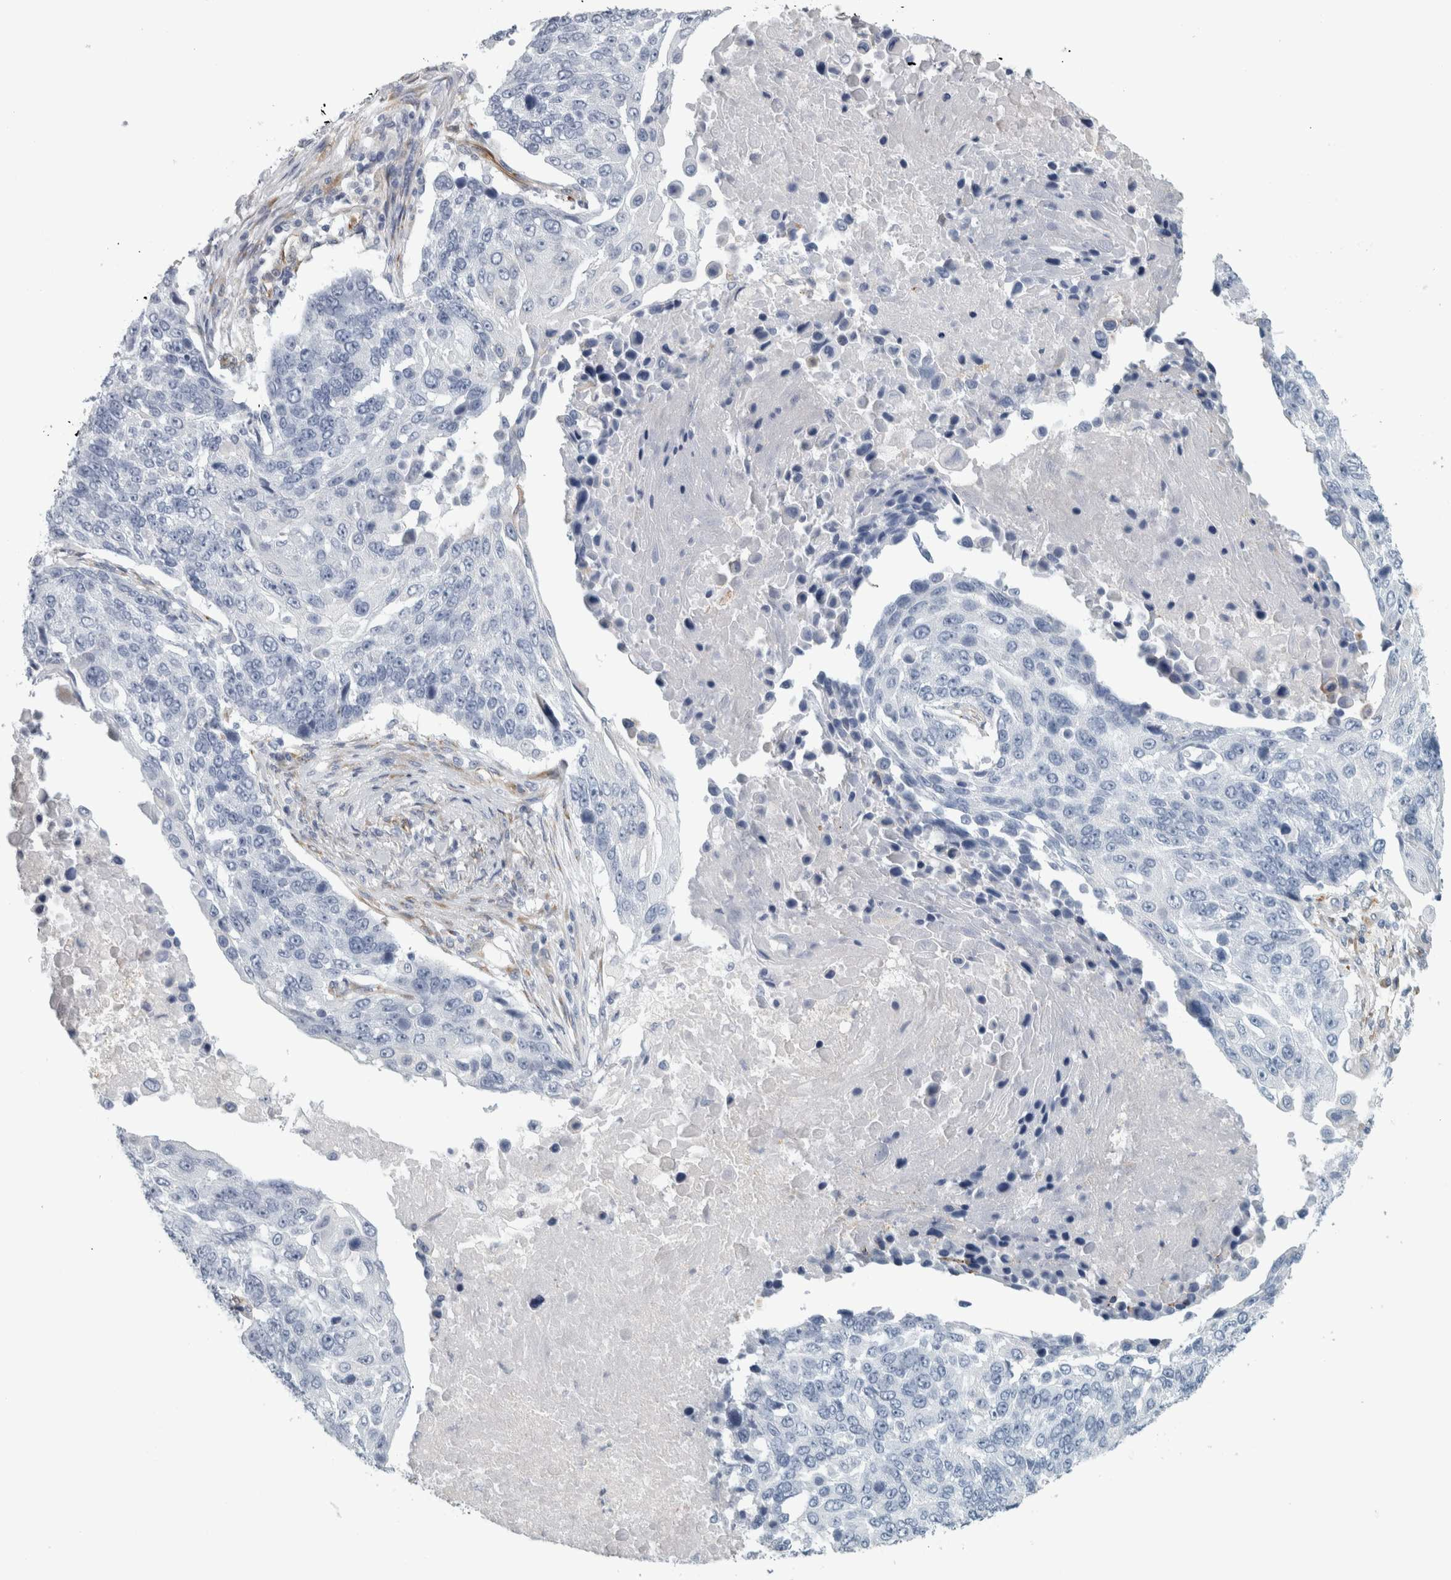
{"staining": {"intensity": "negative", "quantity": "none", "location": "none"}, "tissue": "lung cancer", "cell_type": "Tumor cells", "image_type": "cancer", "snomed": [{"axis": "morphology", "description": "Squamous cell carcinoma, NOS"}, {"axis": "topography", "description": "Lung"}], "caption": "Immunohistochemistry histopathology image of lung squamous cell carcinoma stained for a protein (brown), which demonstrates no expression in tumor cells.", "gene": "B3GNT3", "patient": {"sex": "male", "age": 66}}